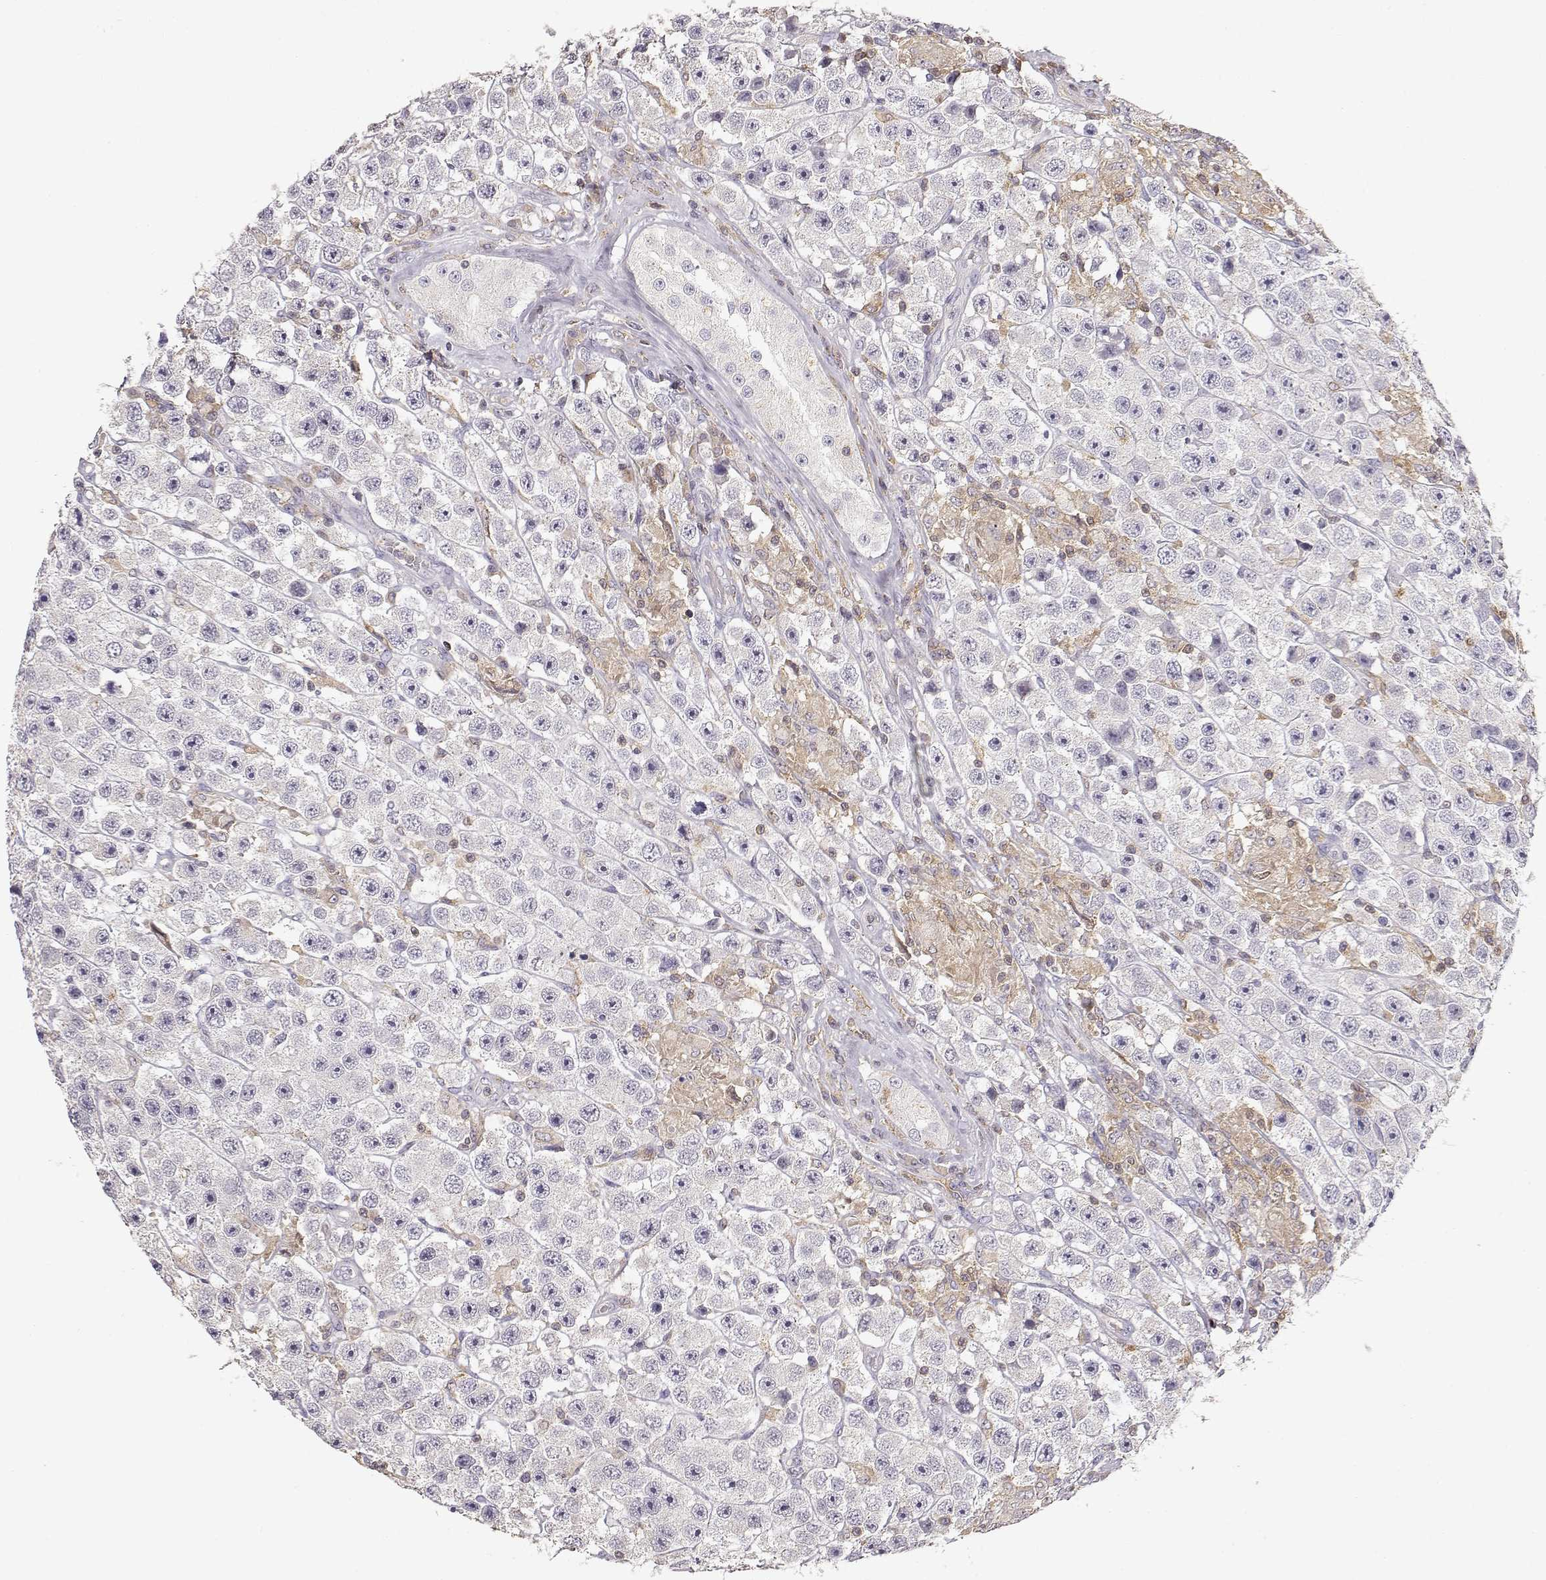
{"staining": {"intensity": "negative", "quantity": "none", "location": "none"}, "tissue": "testis cancer", "cell_type": "Tumor cells", "image_type": "cancer", "snomed": [{"axis": "morphology", "description": "Seminoma, NOS"}, {"axis": "topography", "description": "Testis"}], "caption": "This micrograph is of testis cancer stained with immunohistochemistry to label a protein in brown with the nuclei are counter-stained blue. There is no staining in tumor cells.", "gene": "VAV1", "patient": {"sex": "male", "age": 45}}